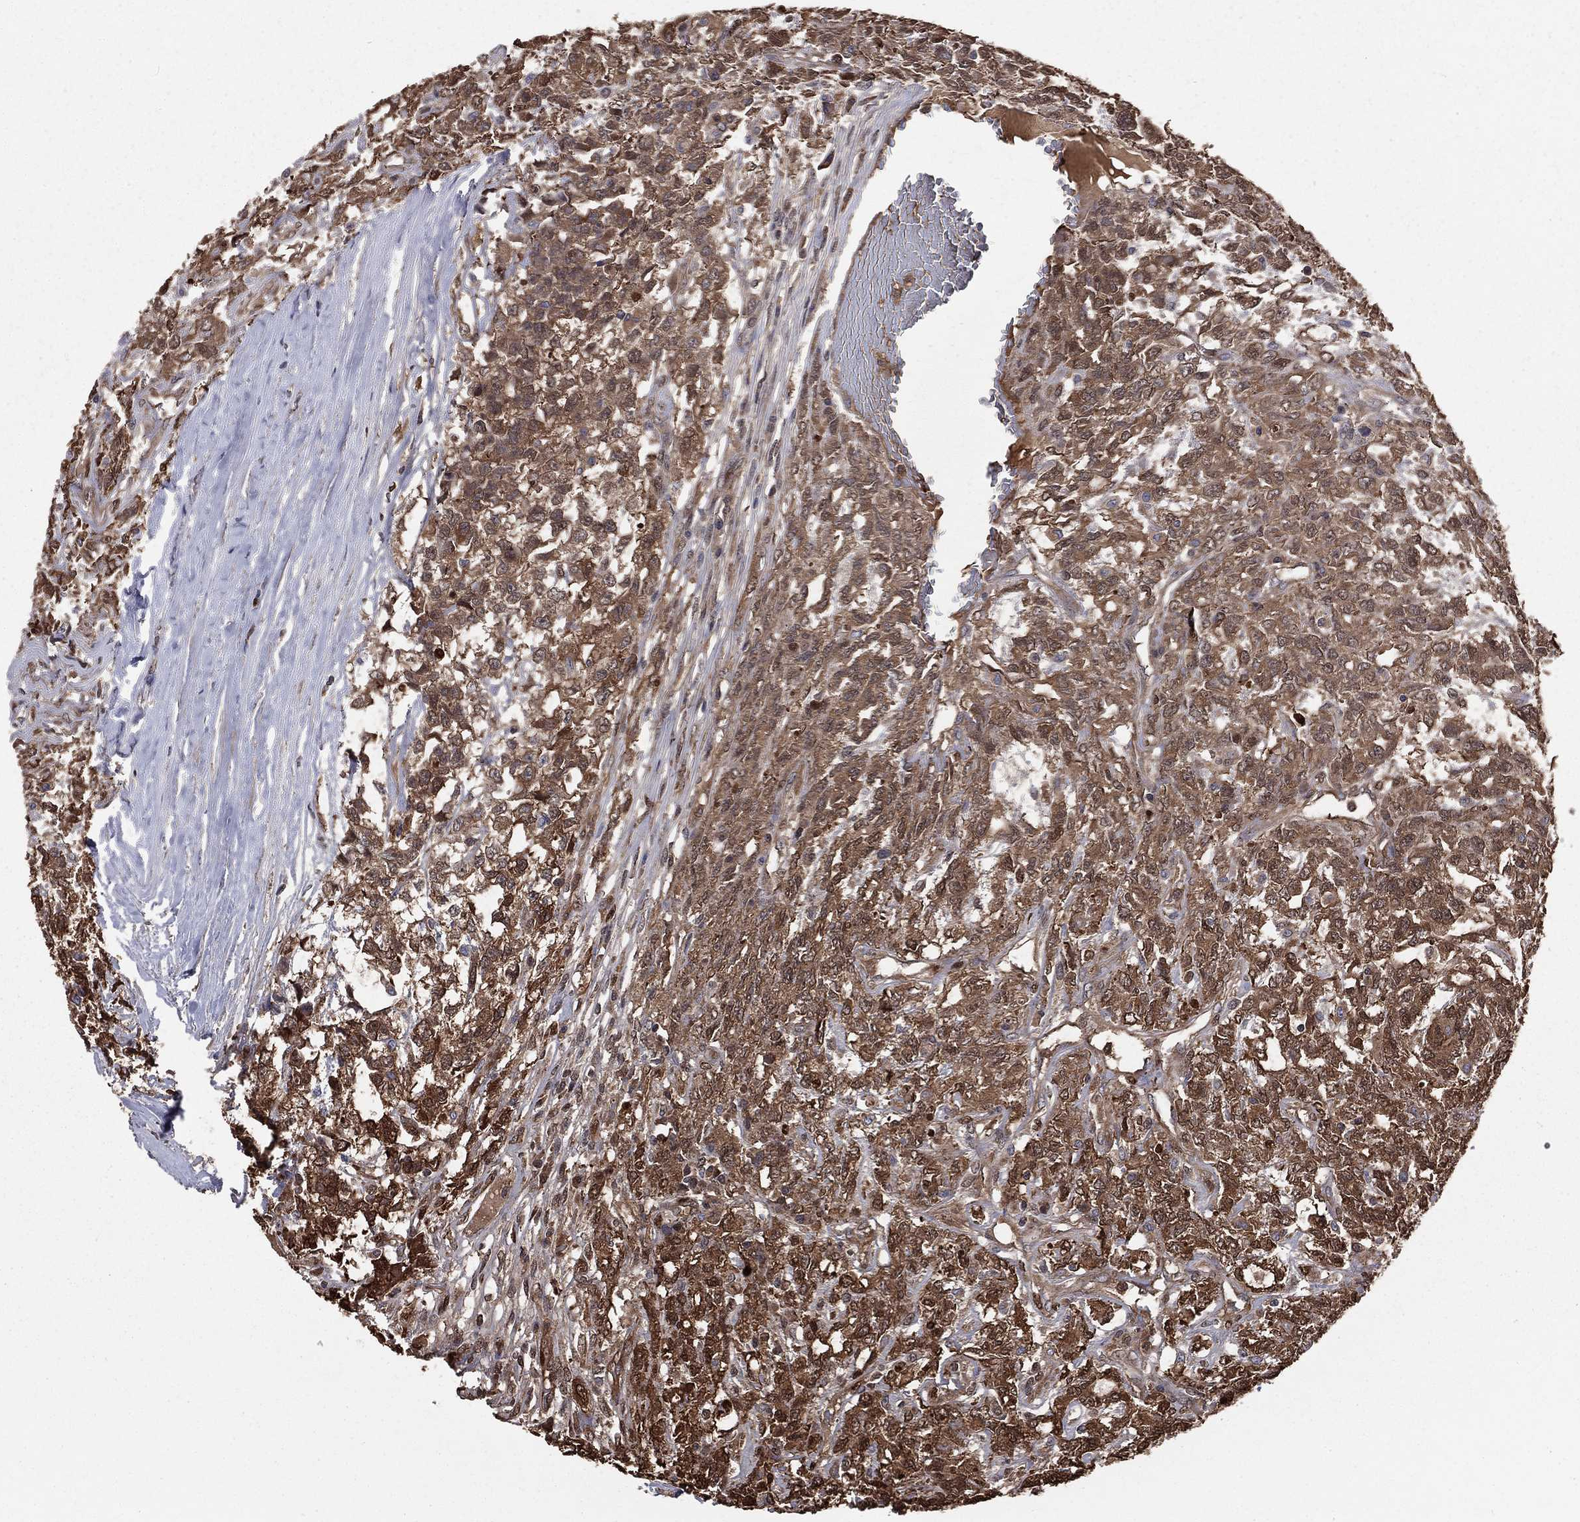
{"staining": {"intensity": "moderate", "quantity": ">75%", "location": "cytoplasmic/membranous"}, "tissue": "testis cancer", "cell_type": "Tumor cells", "image_type": "cancer", "snomed": [{"axis": "morphology", "description": "Seminoma, NOS"}, {"axis": "topography", "description": "Testis"}], "caption": "DAB (3,3'-diaminobenzidine) immunohistochemical staining of human seminoma (testis) shows moderate cytoplasmic/membranous protein staining in about >75% of tumor cells. The staining is performed using DAB brown chromogen to label protein expression. The nuclei are counter-stained blue using hematoxylin.", "gene": "TBC1D2", "patient": {"sex": "male", "age": 52}}